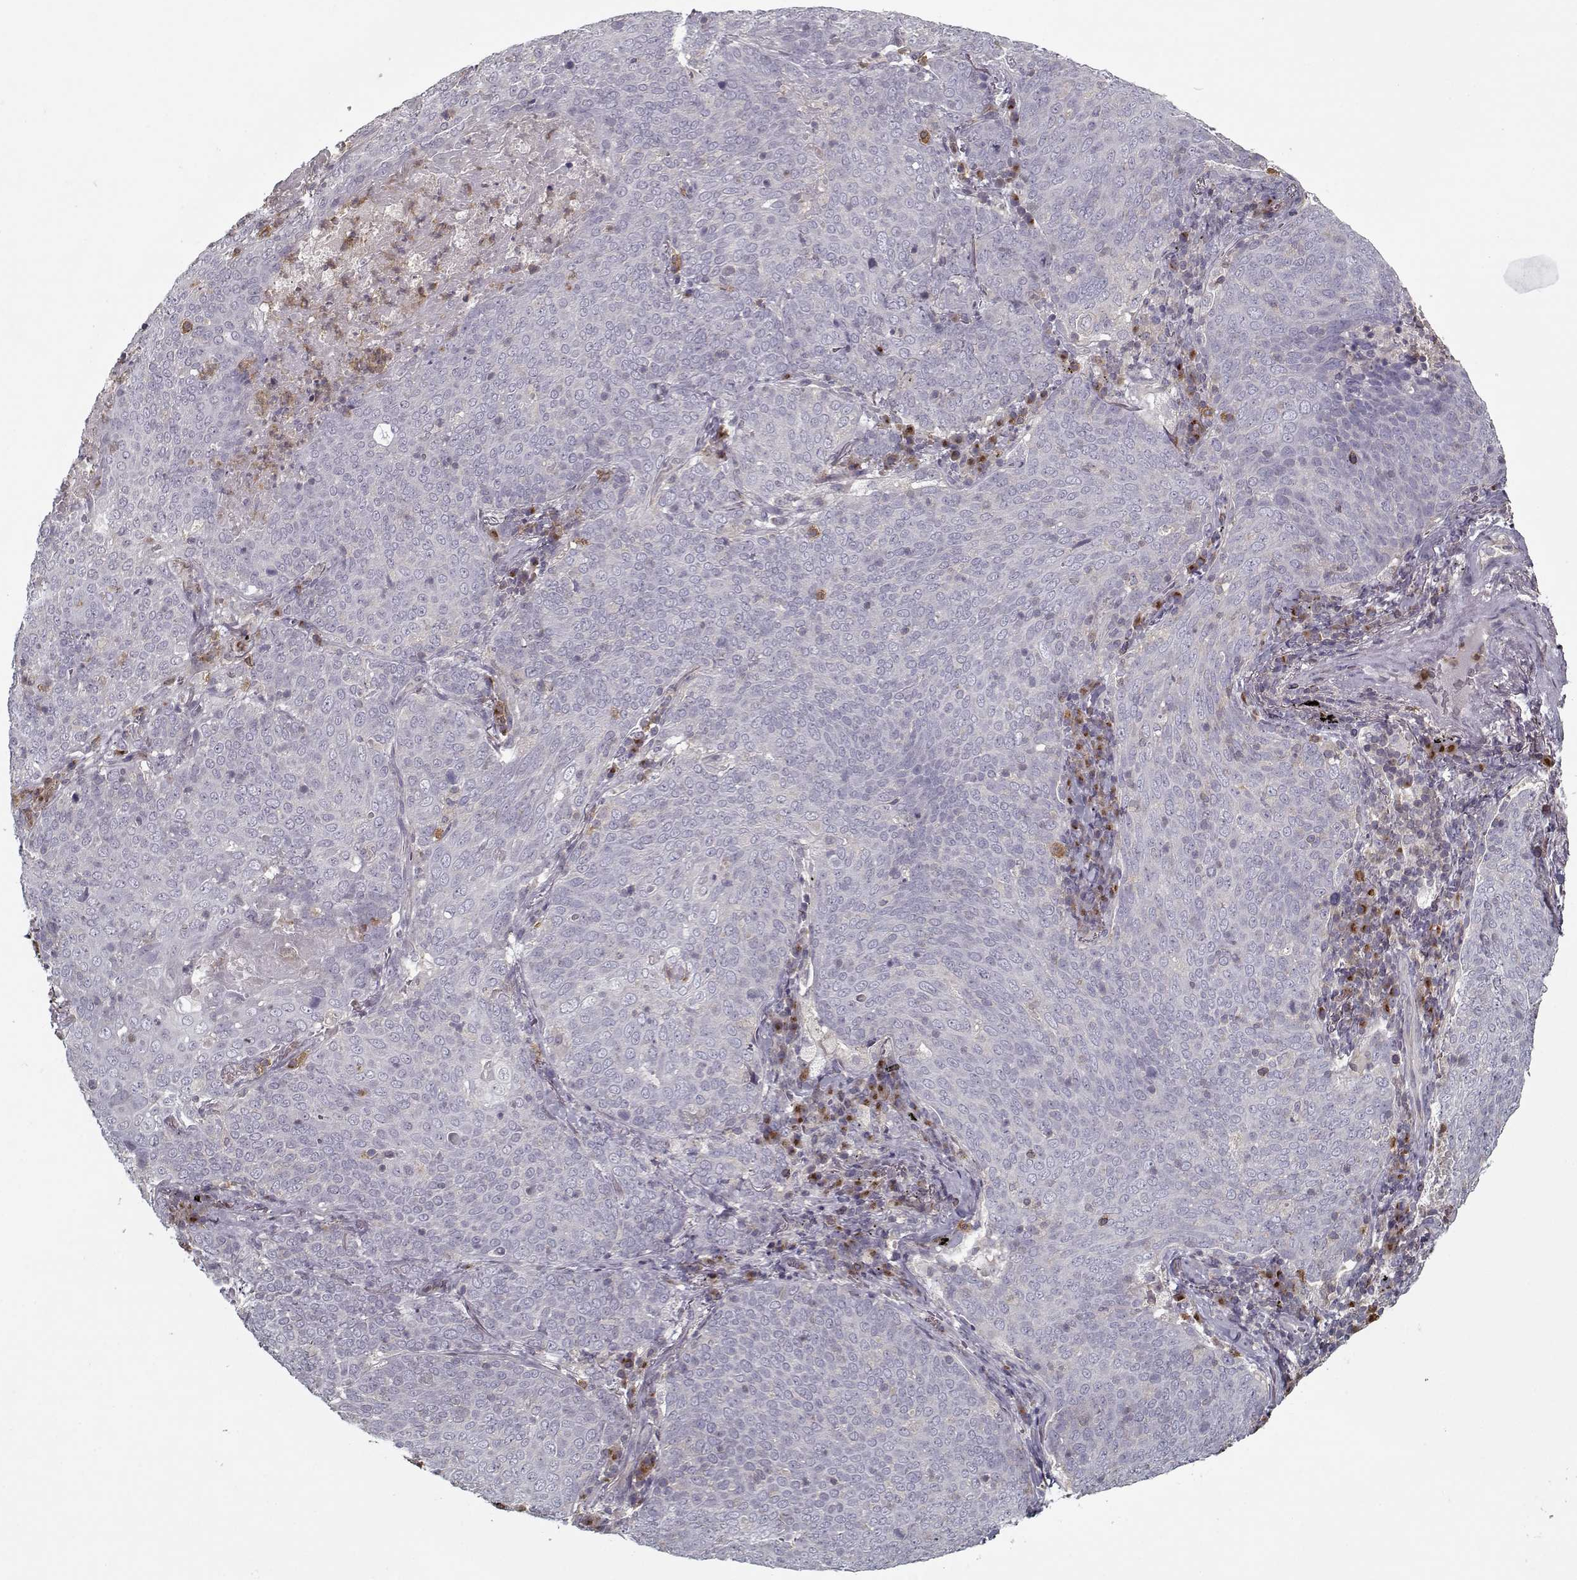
{"staining": {"intensity": "negative", "quantity": "none", "location": "none"}, "tissue": "lung cancer", "cell_type": "Tumor cells", "image_type": "cancer", "snomed": [{"axis": "morphology", "description": "Squamous cell carcinoma, NOS"}, {"axis": "topography", "description": "Lung"}], "caption": "Tumor cells are negative for protein expression in human lung cancer. (DAB IHC visualized using brightfield microscopy, high magnification).", "gene": "UNC13D", "patient": {"sex": "male", "age": 82}}